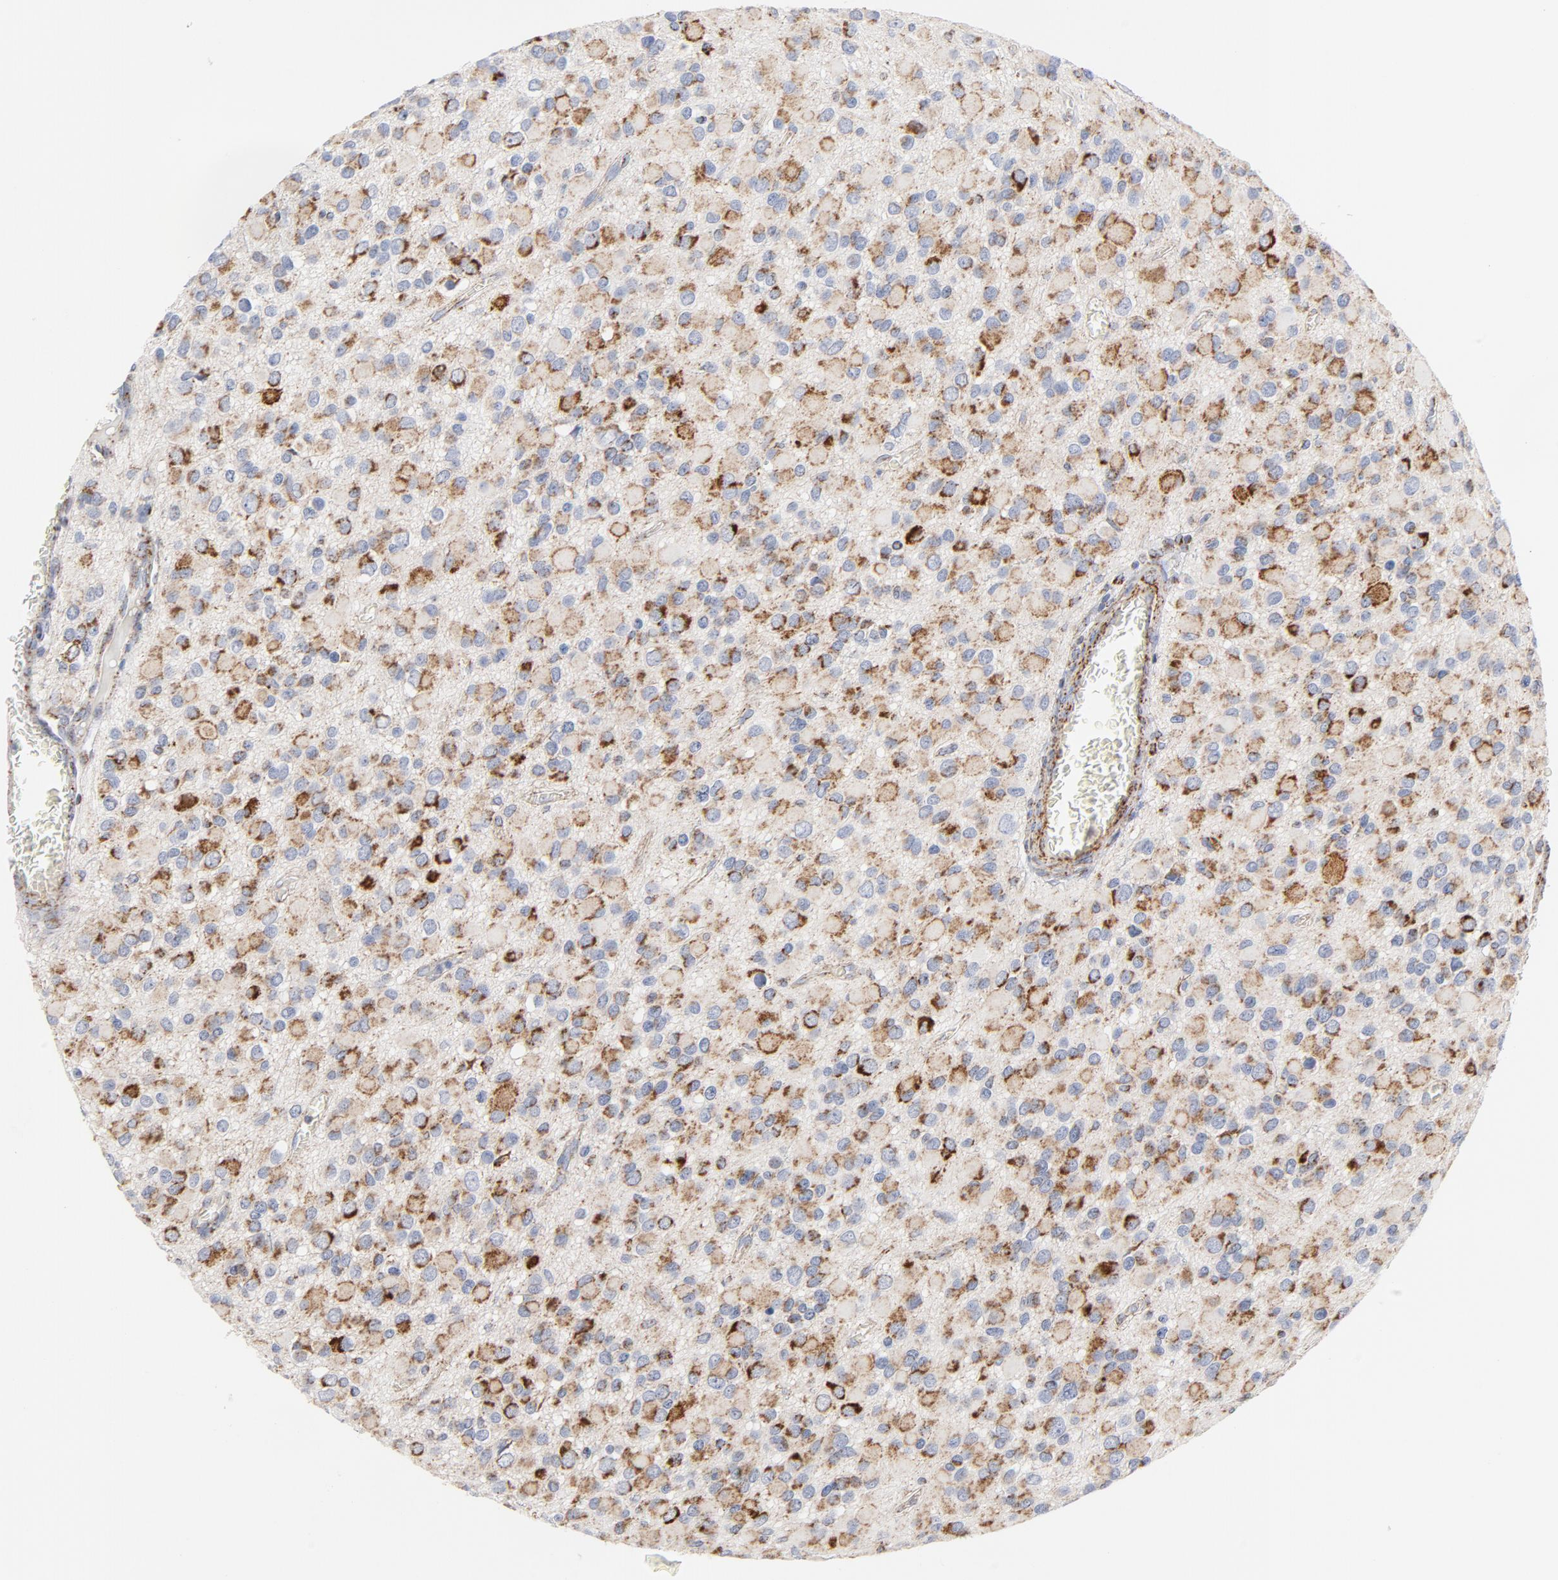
{"staining": {"intensity": "moderate", "quantity": "25%-75%", "location": "cytoplasmic/membranous"}, "tissue": "glioma", "cell_type": "Tumor cells", "image_type": "cancer", "snomed": [{"axis": "morphology", "description": "Glioma, malignant, Low grade"}, {"axis": "topography", "description": "Brain"}], "caption": "The photomicrograph demonstrates staining of malignant glioma (low-grade), revealing moderate cytoplasmic/membranous protein staining (brown color) within tumor cells. (brown staining indicates protein expression, while blue staining denotes nuclei).", "gene": "CYCS", "patient": {"sex": "male", "age": 42}}